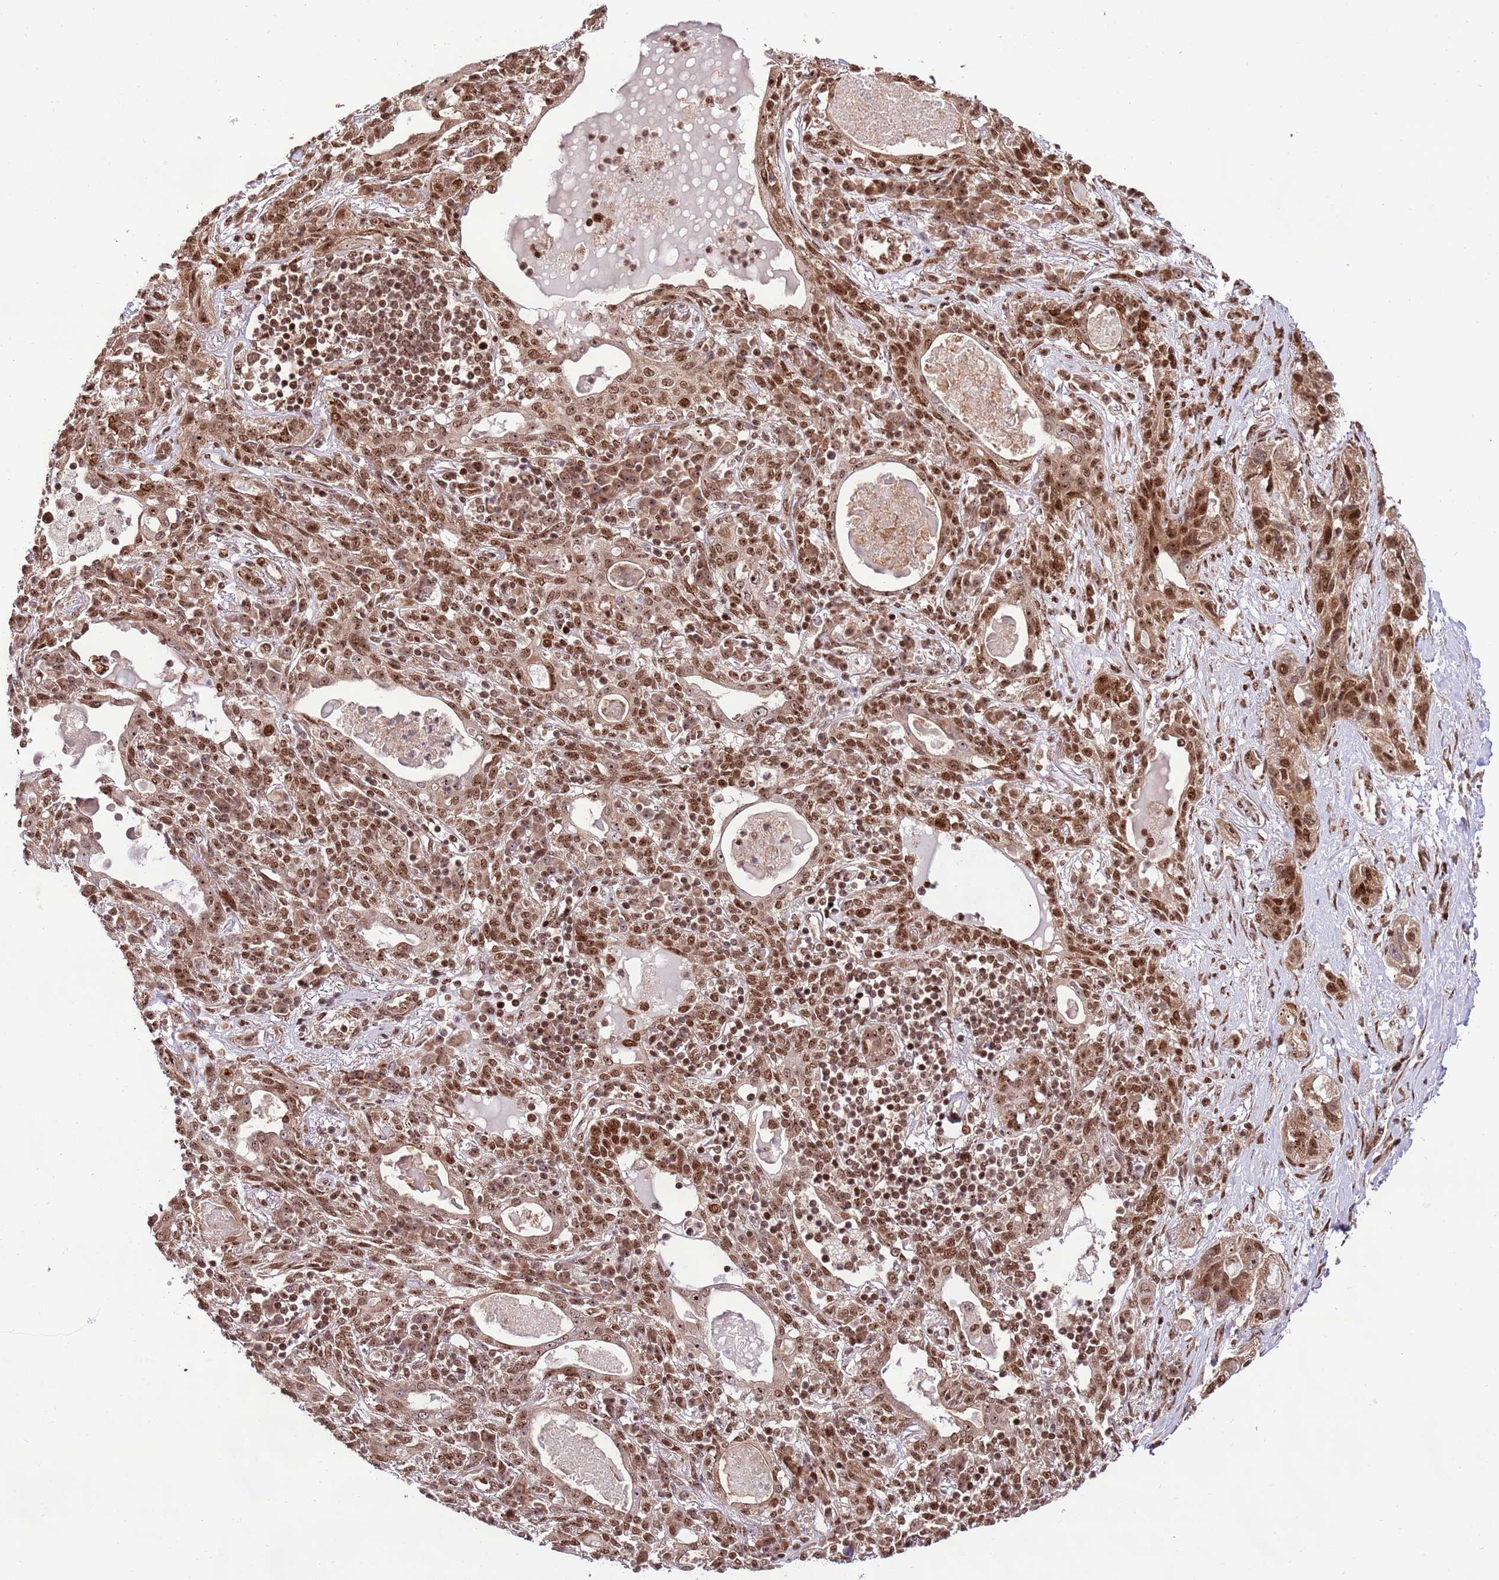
{"staining": {"intensity": "strong", "quantity": ">75%", "location": "nuclear"}, "tissue": "lung cancer", "cell_type": "Tumor cells", "image_type": "cancer", "snomed": [{"axis": "morphology", "description": "Squamous cell carcinoma, NOS"}, {"axis": "topography", "description": "Lung"}], "caption": "Squamous cell carcinoma (lung) stained with IHC displays strong nuclear staining in about >75% of tumor cells.", "gene": "RIF1", "patient": {"sex": "female", "age": 70}}